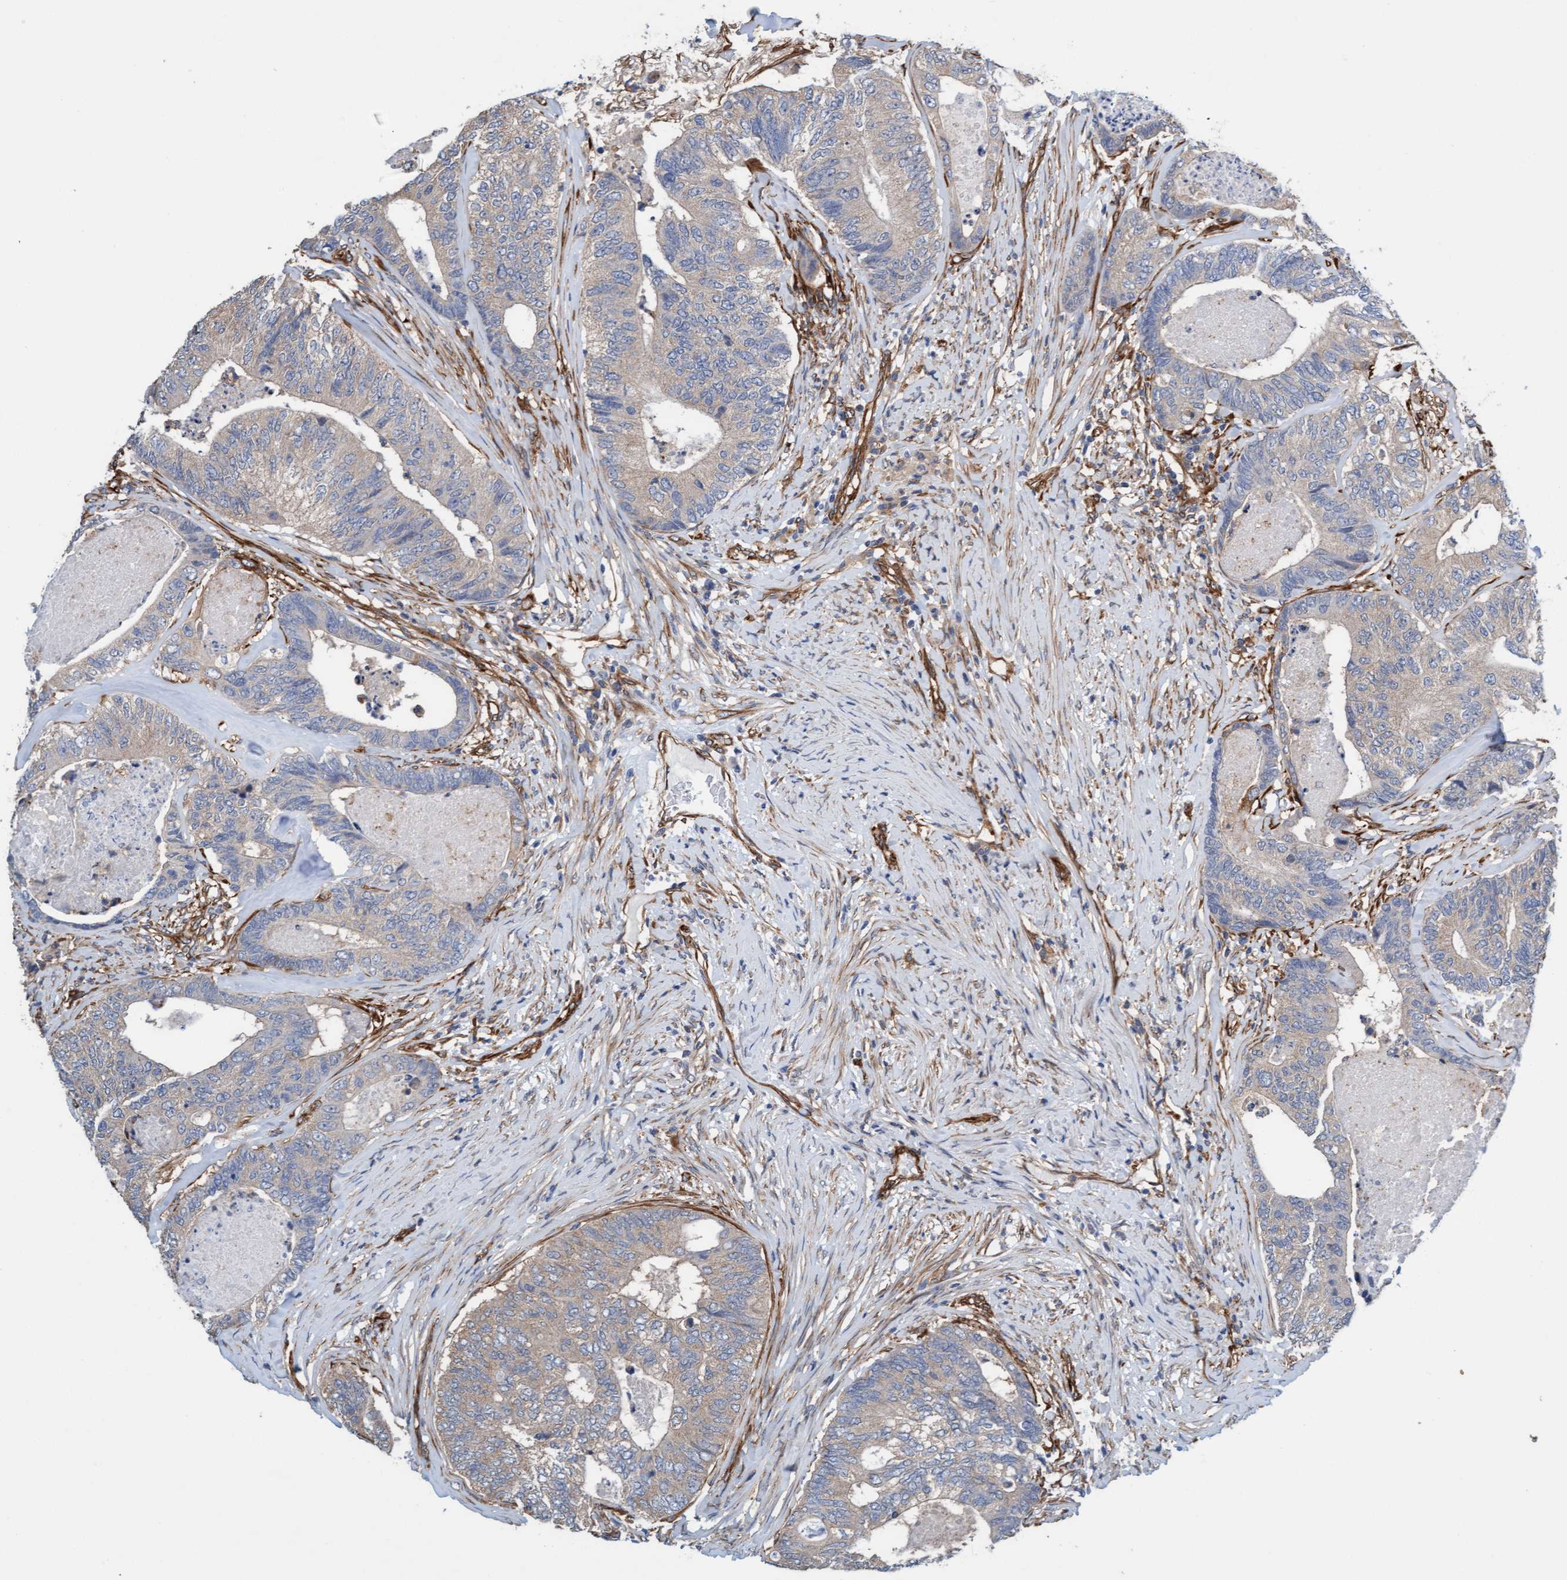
{"staining": {"intensity": "weak", "quantity": "<25%", "location": "cytoplasmic/membranous"}, "tissue": "colorectal cancer", "cell_type": "Tumor cells", "image_type": "cancer", "snomed": [{"axis": "morphology", "description": "Adenocarcinoma, NOS"}, {"axis": "topography", "description": "Colon"}], "caption": "Tumor cells are negative for protein expression in human colorectal cancer (adenocarcinoma).", "gene": "FMNL3", "patient": {"sex": "female", "age": 67}}